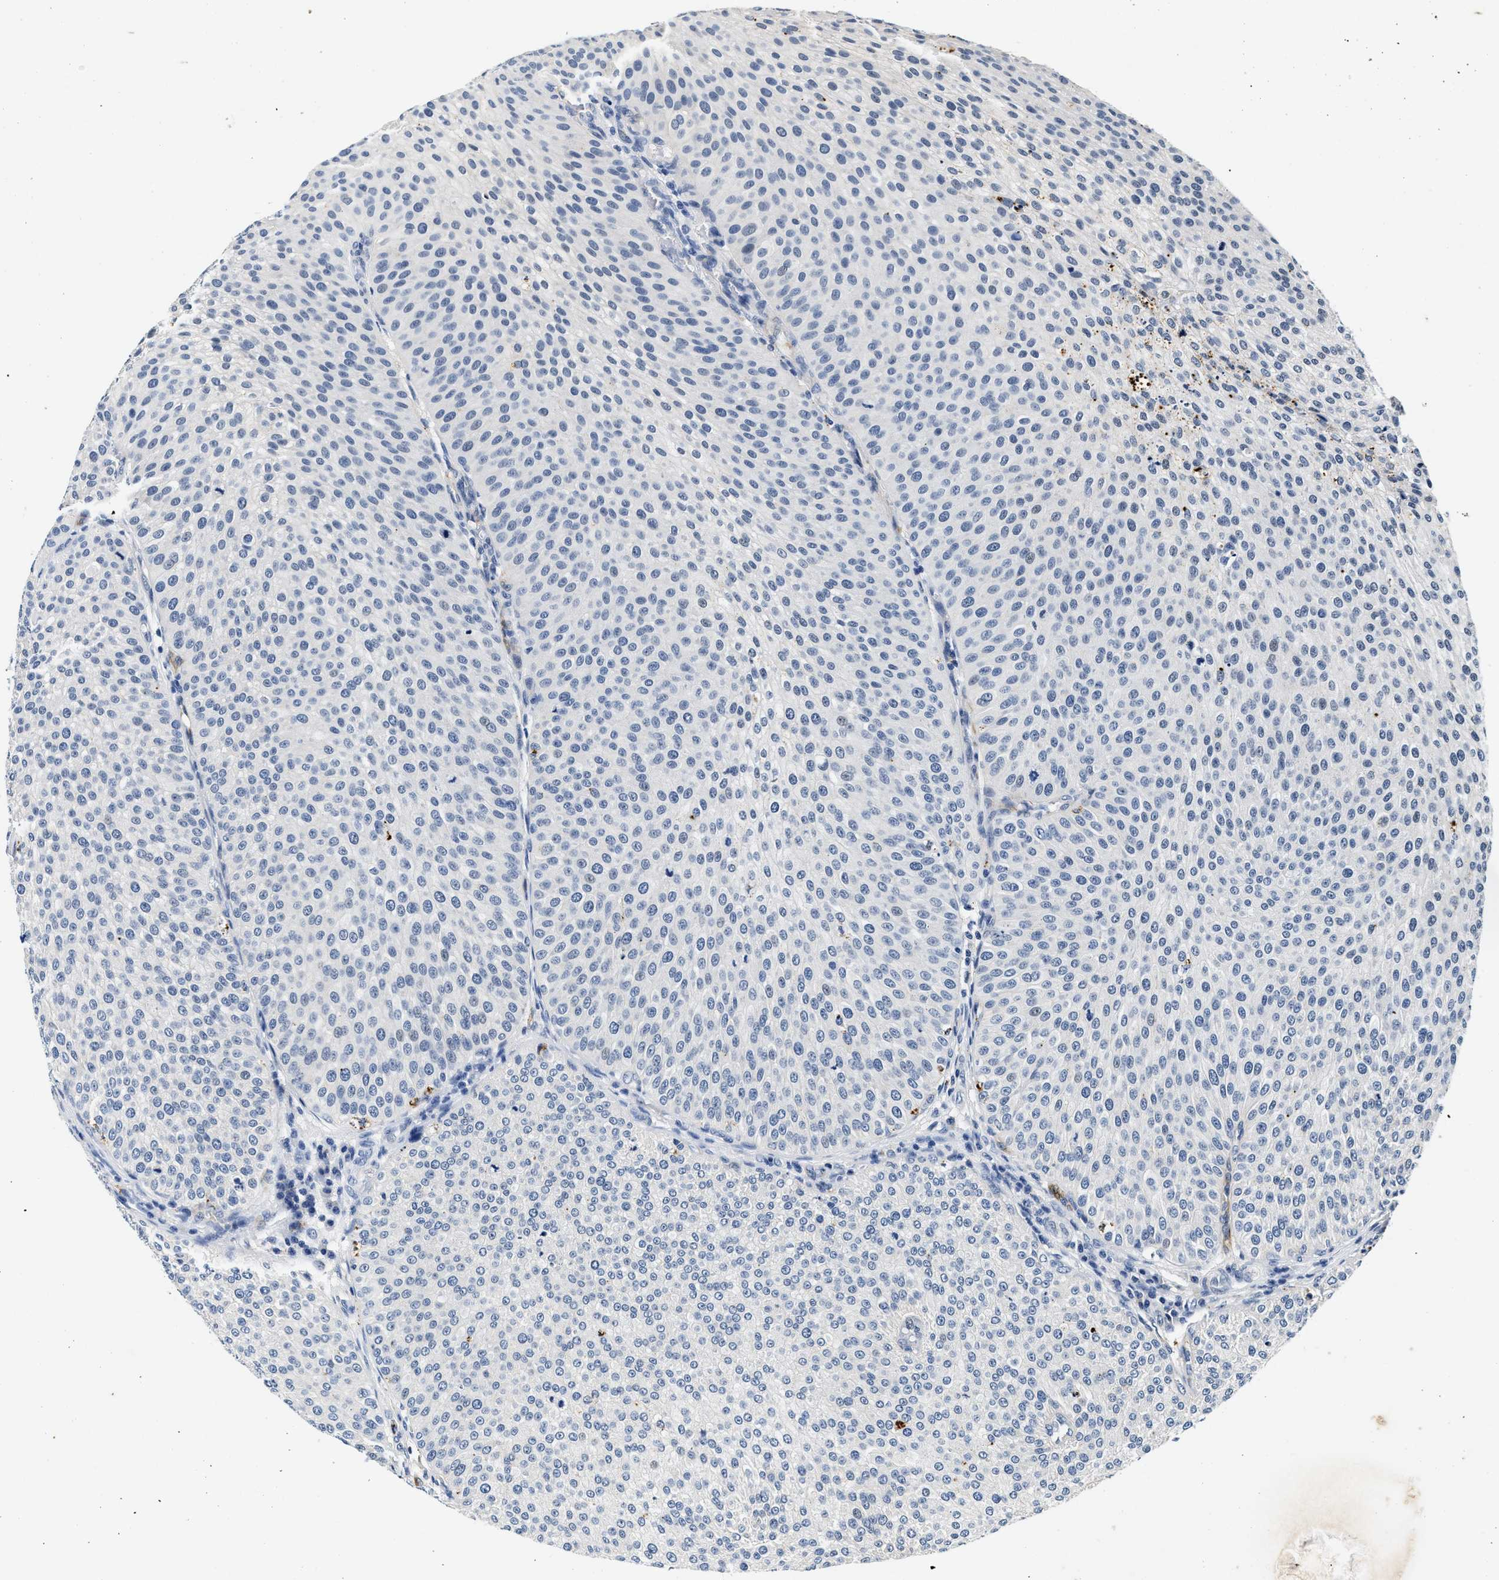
{"staining": {"intensity": "negative", "quantity": "none", "location": "none"}, "tissue": "urothelial cancer", "cell_type": "Tumor cells", "image_type": "cancer", "snomed": [{"axis": "morphology", "description": "Urothelial carcinoma, Low grade"}, {"axis": "topography", "description": "Smooth muscle"}, {"axis": "topography", "description": "Urinary bladder"}], "caption": "An immunohistochemistry (IHC) histopathology image of urothelial cancer is shown. There is no staining in tumor cells of urothelial cancer. Brightfield microscopy of immunohistochemistry (IHC) stained with DAB (3,3'-diaminobenzidine) (brown) and hematoxylin (blue), captured at high magnification.", "gene": "MED22", "patient": {"sex": "male", "age": 60}}